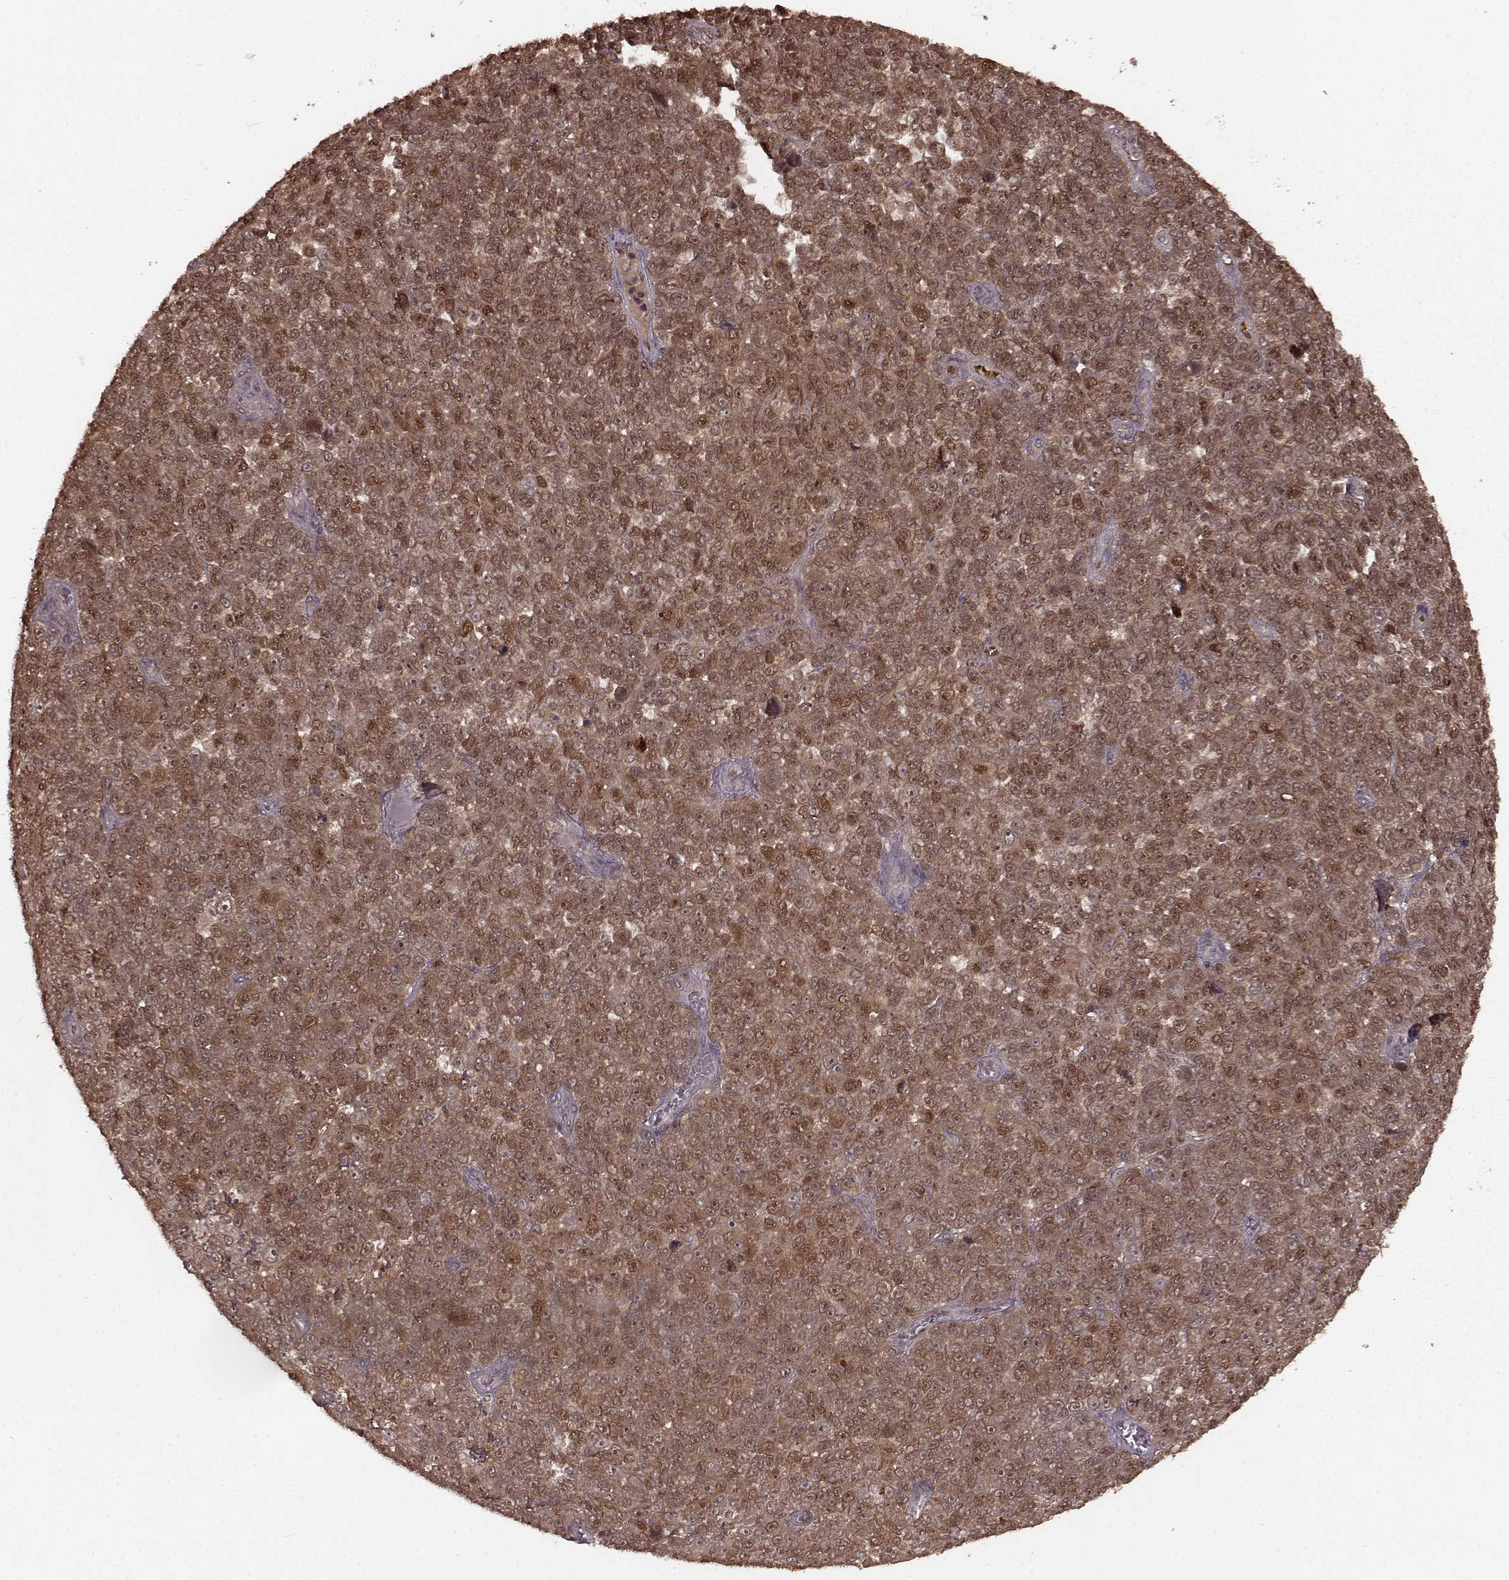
{"staining": {"intensity": "moderate", "quantity": ">75%", "location": "cytoplasmic/membranous,nuclear"}, "tissue": "melanoma", "cell_type": "Tumor cells", "image_type": "cancer", "snomed": [{"axis": "morphology", "description": "Malignant melanoma, NOS"}, {"axis": "topography", "description": "Skin"}], "caption": "Immunohistochemical staining of malignant melanoma displays medium levels of moderate cytoplasmic/membranous and nuclear protein positivity in about >75% of tumor cells.", "gene": "GSS", "patient": {"sex": "female", "age": 95}}